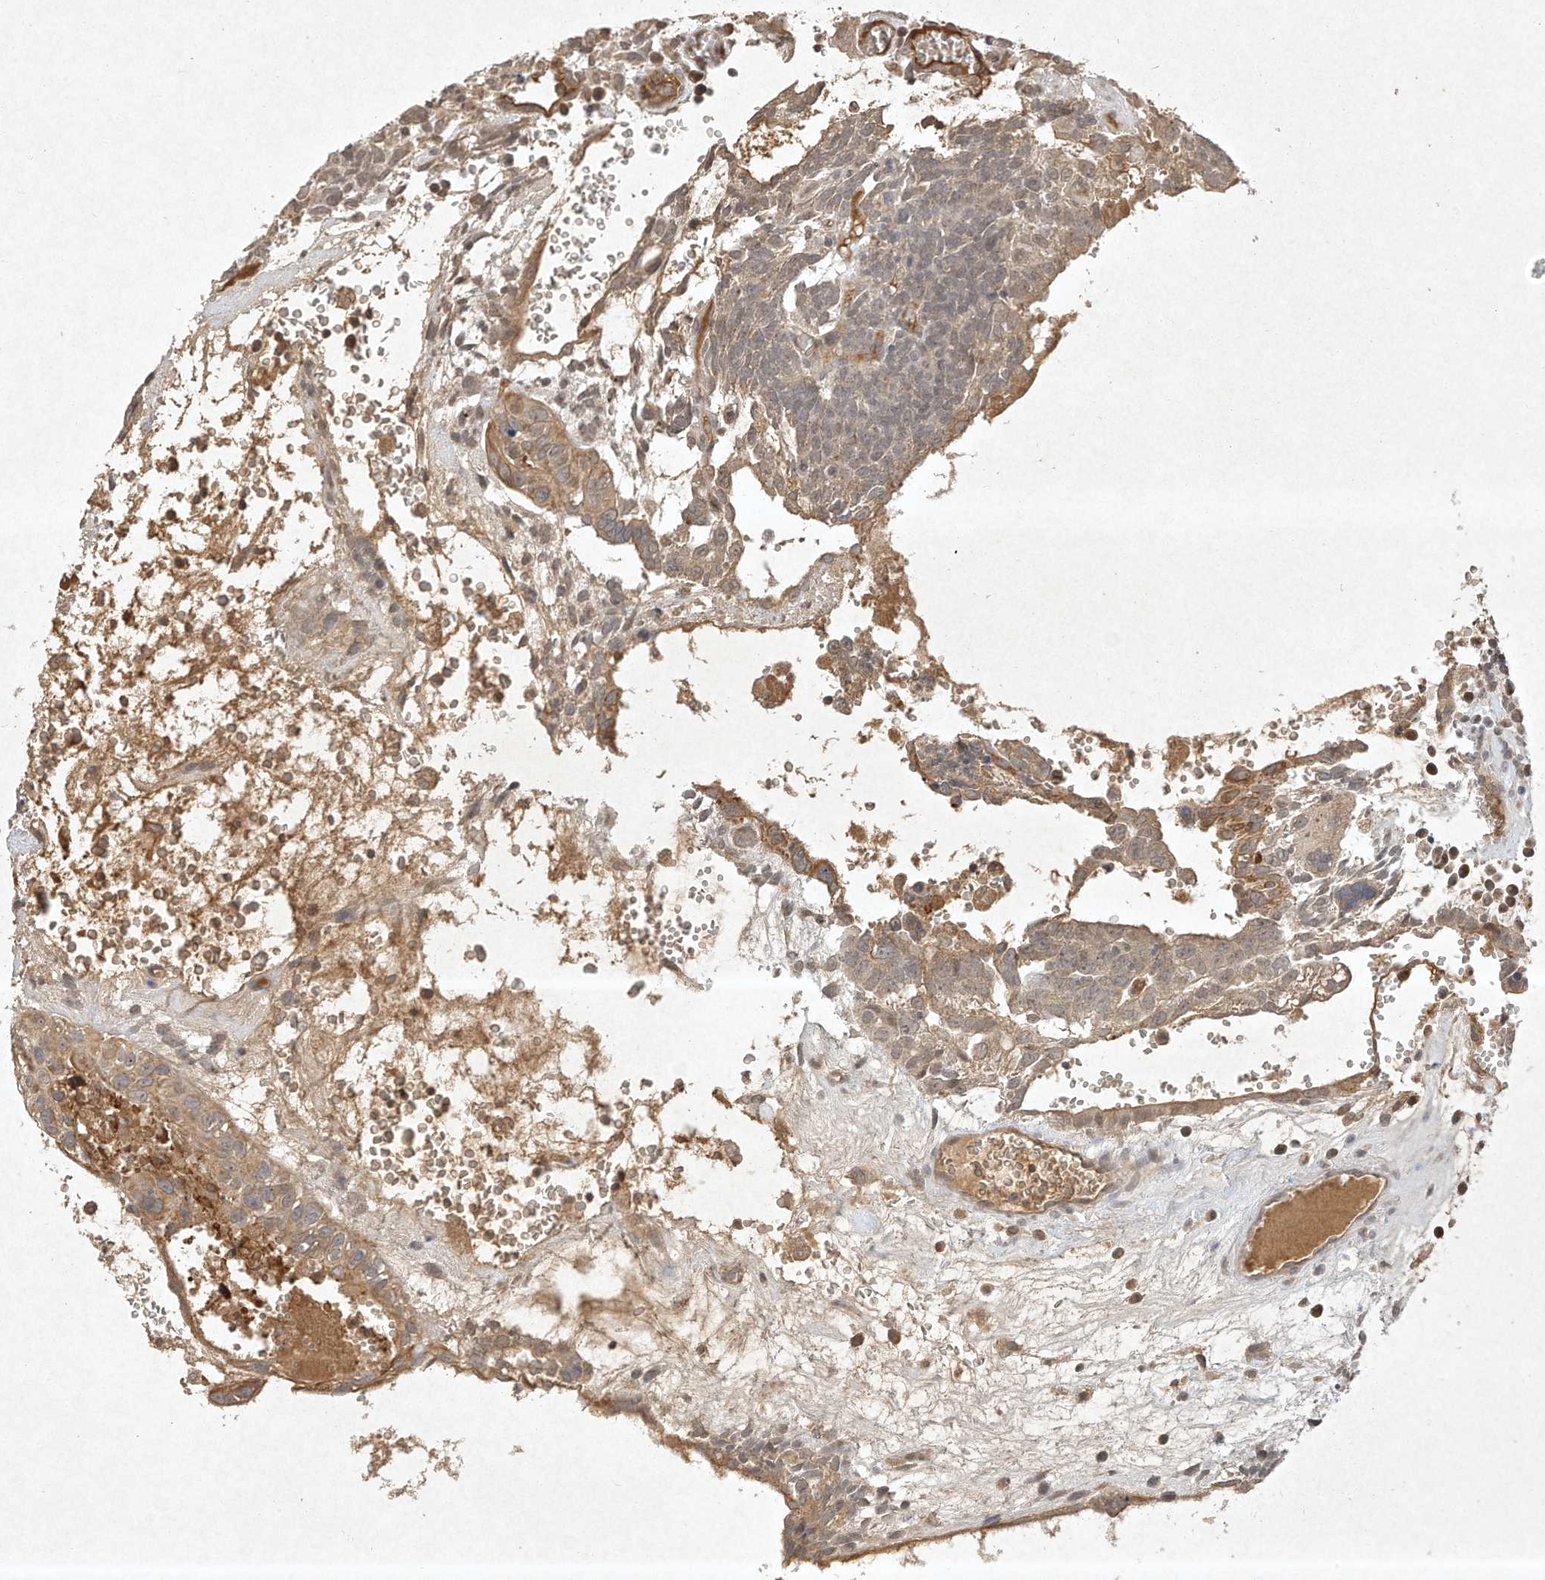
{"staining": {"intensity": "weak", "quantity": ">75%", "location": "cytoplasmic/membranous"}, "tissue": "testis cancer", "cell_type": "Tumor cells", "image_type": "cancer", "snomed": [{"axis": "morphology", "description": "Seminoma, NOS"}, {"axis": "morphology", "description": "Carcinoma, Embryonal, NOS"}, {"axis": "topography", "description": "Testis"}], "caption": "This photomicrograph shows IHC staining of testis cancer, with low weak cytoplasmic/membranous expression in about >75% of tumor cells.", "gene": "BTRC", "patient": {"sex": "male", "age": 52}}